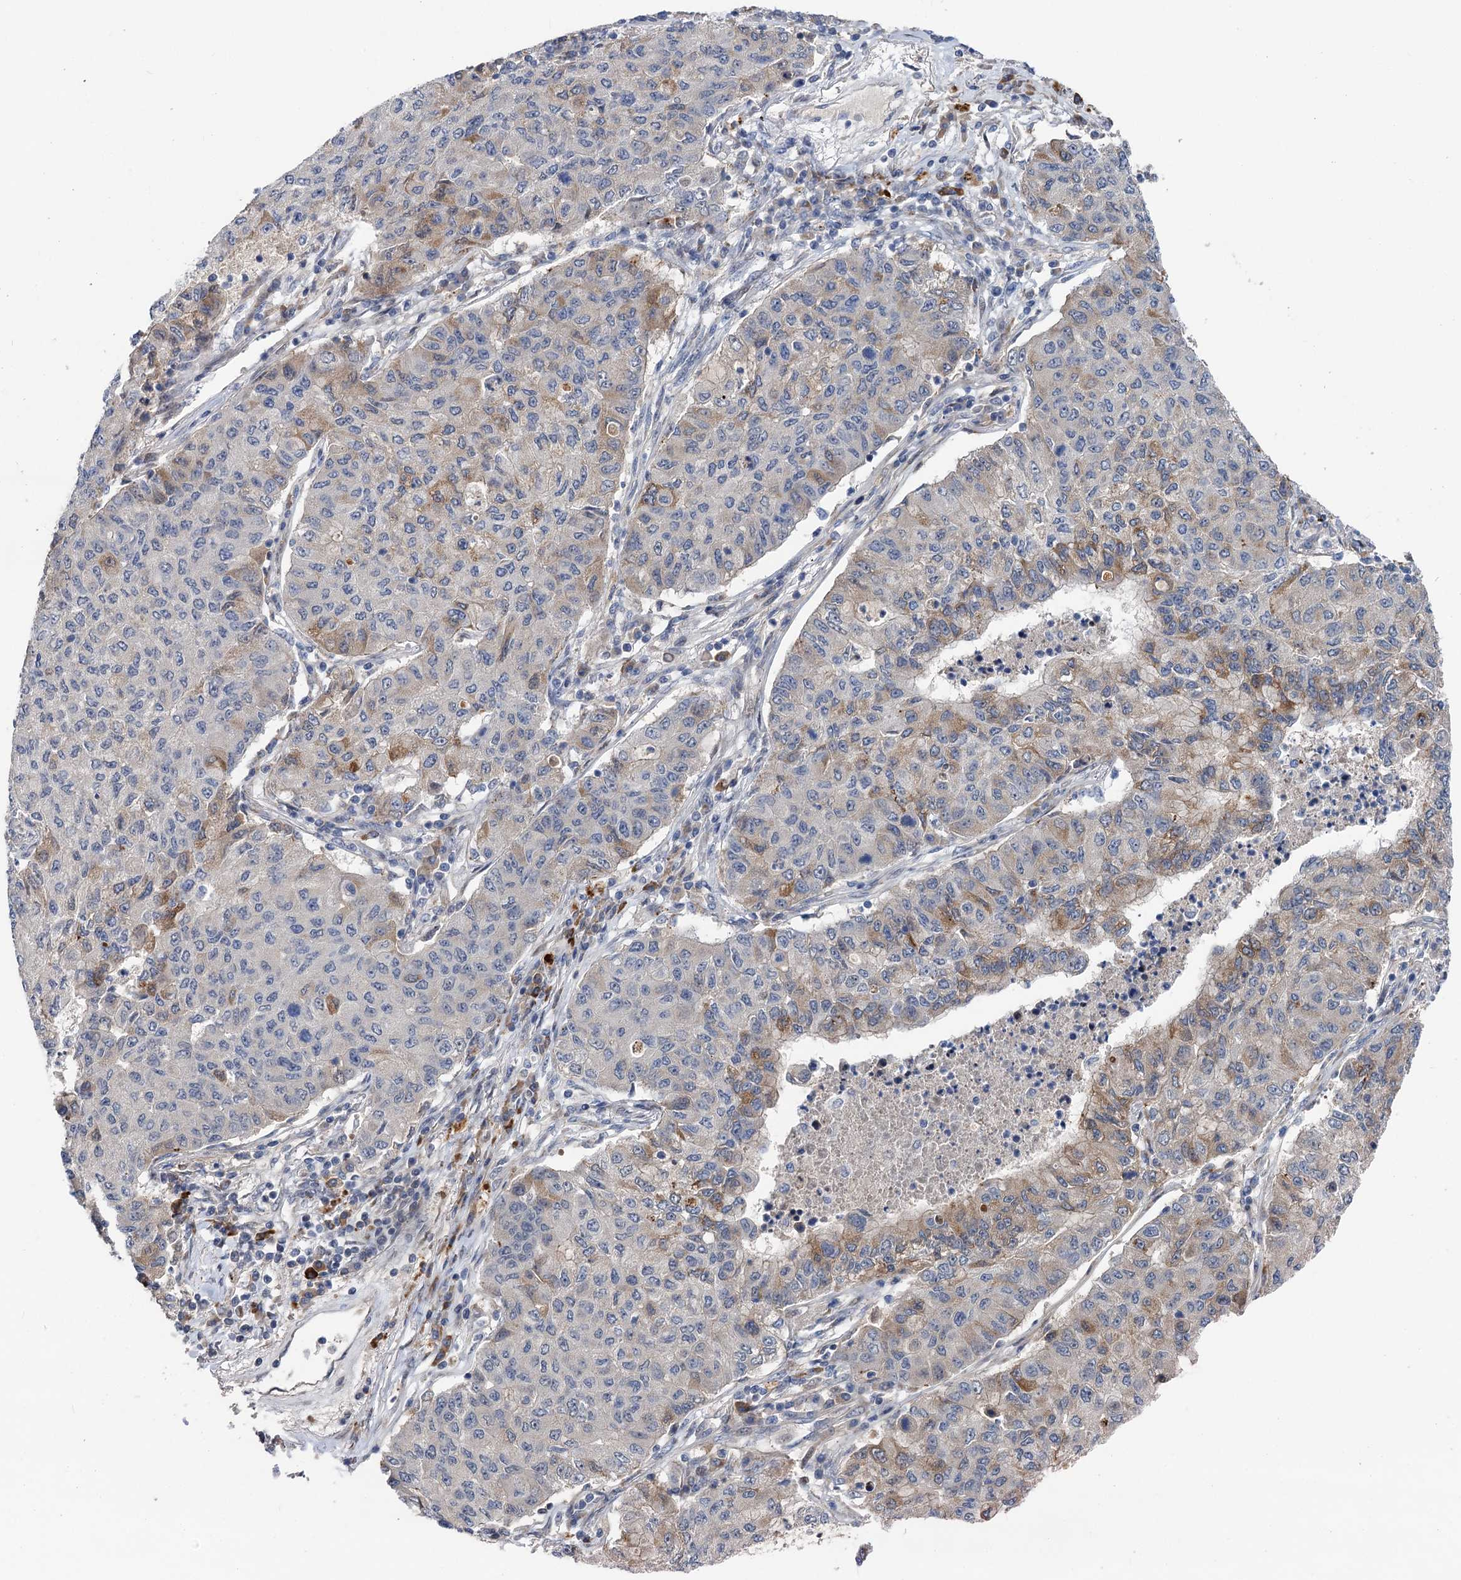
{"staining": {"intensity": "weak", "quantity": "<25%", "location": "cytoplasmic/membranous"}, "tissue": "lung cancer", "cell_type": "Tumor cells", "image_type": "cancer", "snomed": [{"axis": "morphology", "description": "Squamous cell carcinoma, NOS"}, {"axis": "topography", "description": "Lung"}], "caption": "Image shows no protein expression in tumor cells of lung cancer (squamous cell carcinoma) tissue. (Immunohistochemistry (ihc), brightfield microscopy, high magnification).", "gene": "UBR1", "patient": {"sex": "male", "age": 74}}